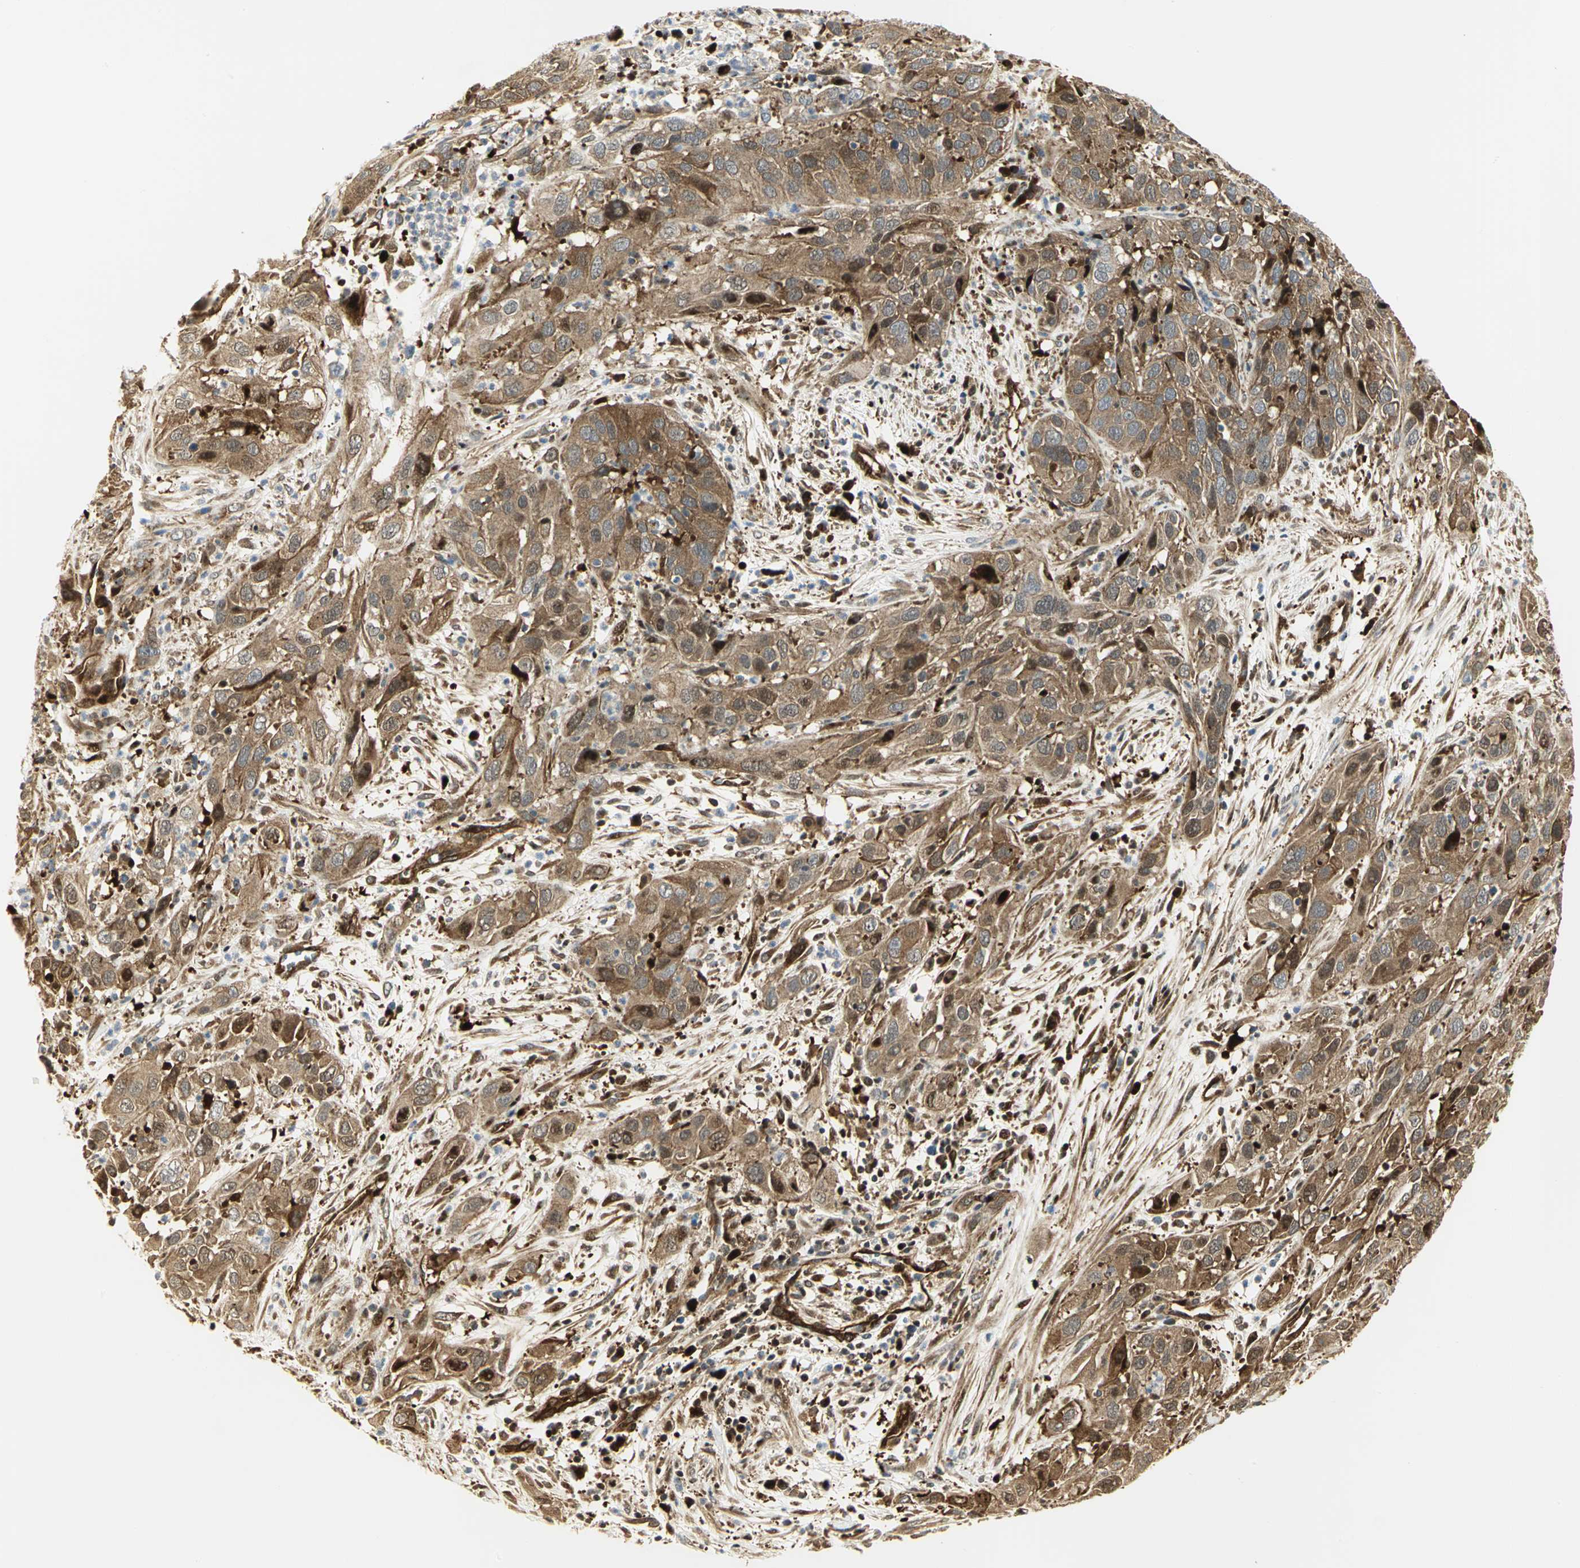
{"staining": {"intensity": "moderate", "quantity": ">75%", "location": "cytoplasmic/membranous"}, "tissue": "cervical cancer", "cell_type": "Tumor cells", "image_type": "cancer", "snomed": [{"axis": "morphology", "description": "Squamous cell carcinoma, NOS"}, {"axis": "topography", "description": "Cervix"}], "caption": "Squamous cell carcinoma (cervical) stained for a protein (brown) demonstrates moderate cytoplasmic/membranous positive expression in approximately >75% of tumor cells.", "gene": "EEA1", "patient": {"sex": "female", "age": 32}}